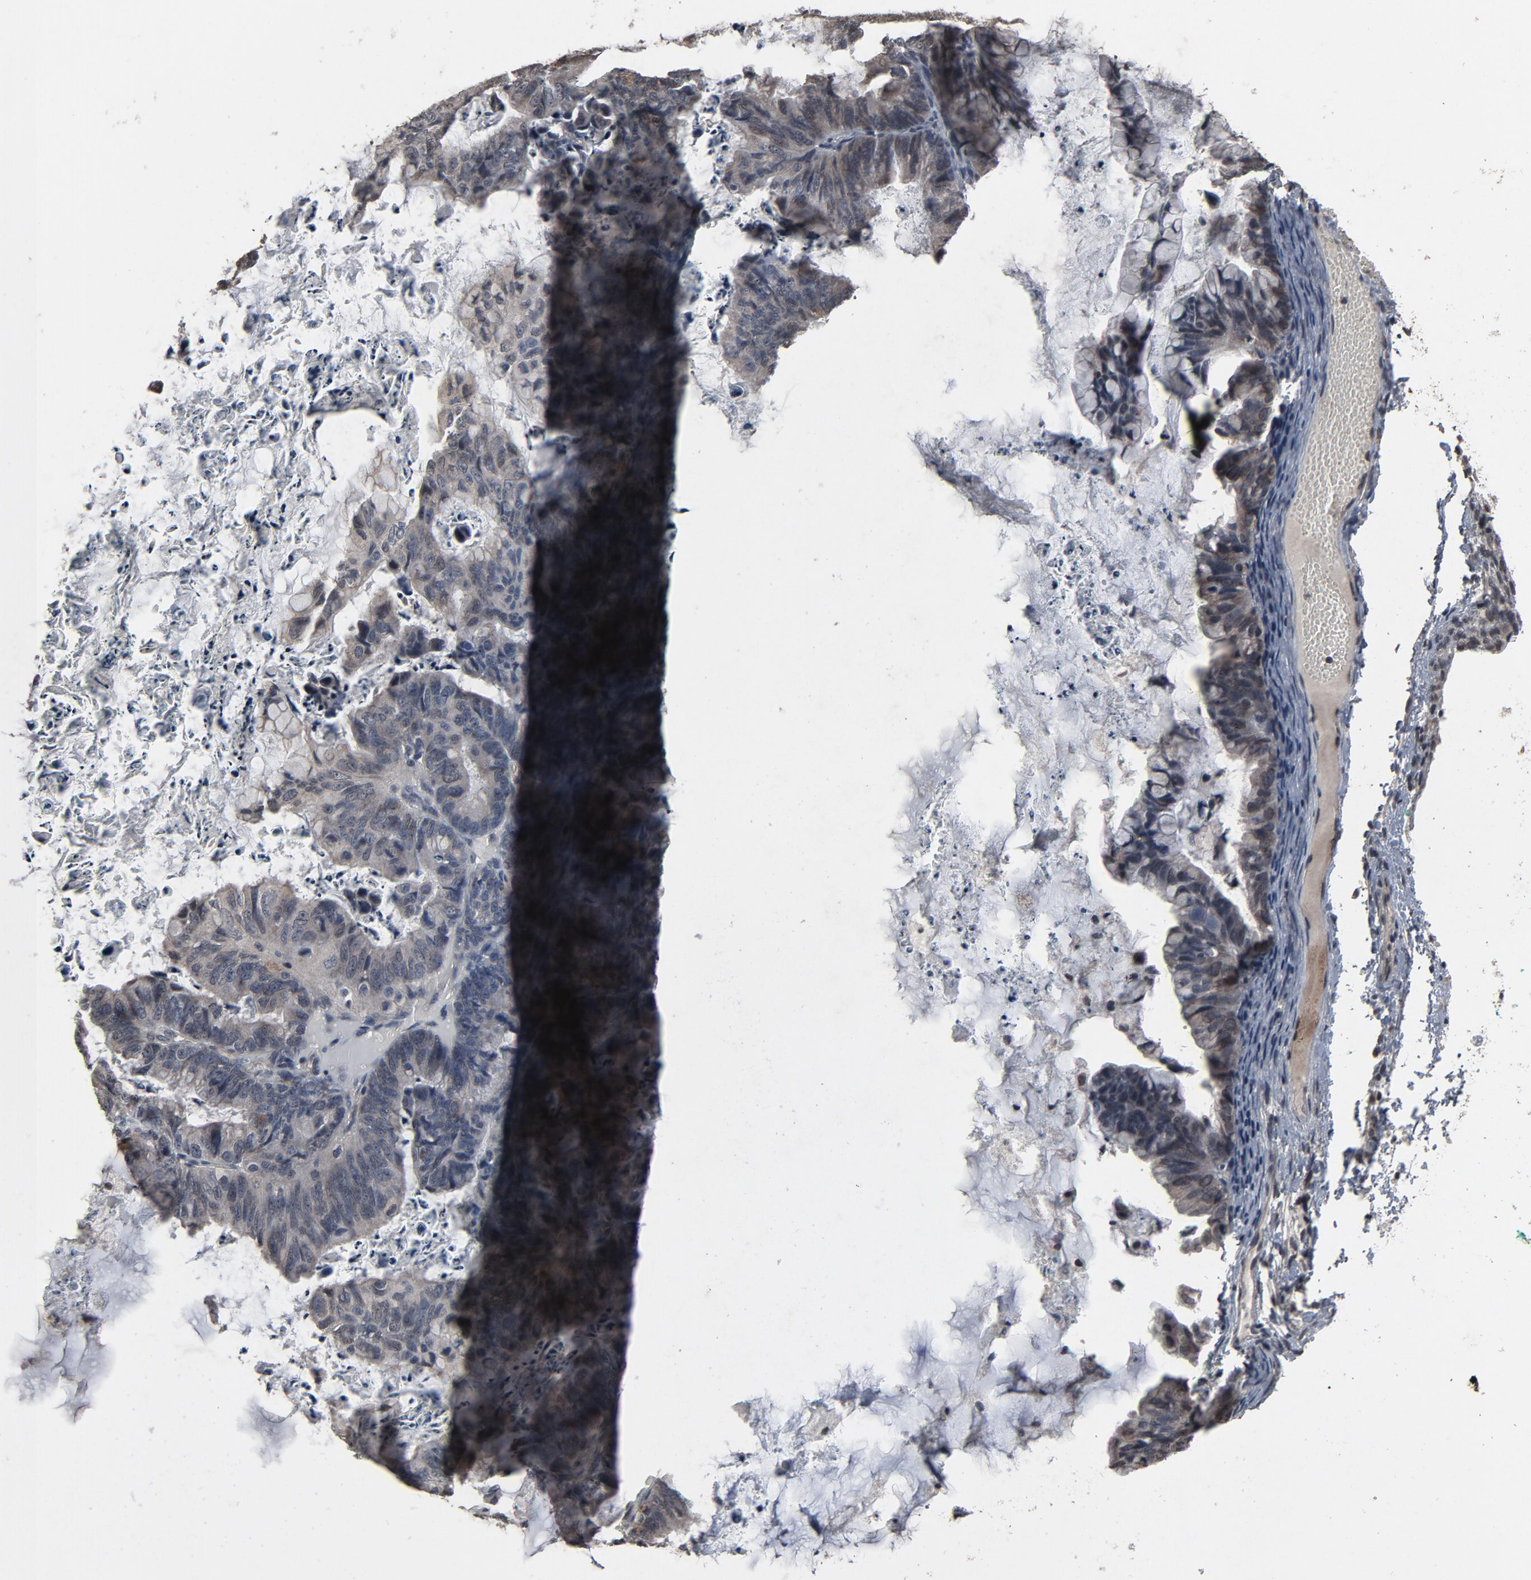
{"staining": {"intensity": "weak", "quantity": "25%-75%", "location": "cytoplasmic/membranous,nuclear"}, "tissue": "ovarian cancer", "cell_type": "Tumor cells", "image_type": "cancer", "snomed": [{"axis": "morphology", "description": "Cystadenocarcinoma, mucinous, NOS"}, {"axis": "topography", "description": "Ovary"}], "caption": "A micrograph showing weak cytoplasmic/membranous and nuclear positivity in about 25%-75% of tumor cells in ovarian cancer (mucinous cystadenocarcinoma), as visualized by brown immunohistochemical staining.", "gene": "POM121", "patient": {"sex": "female", "age": 36}}